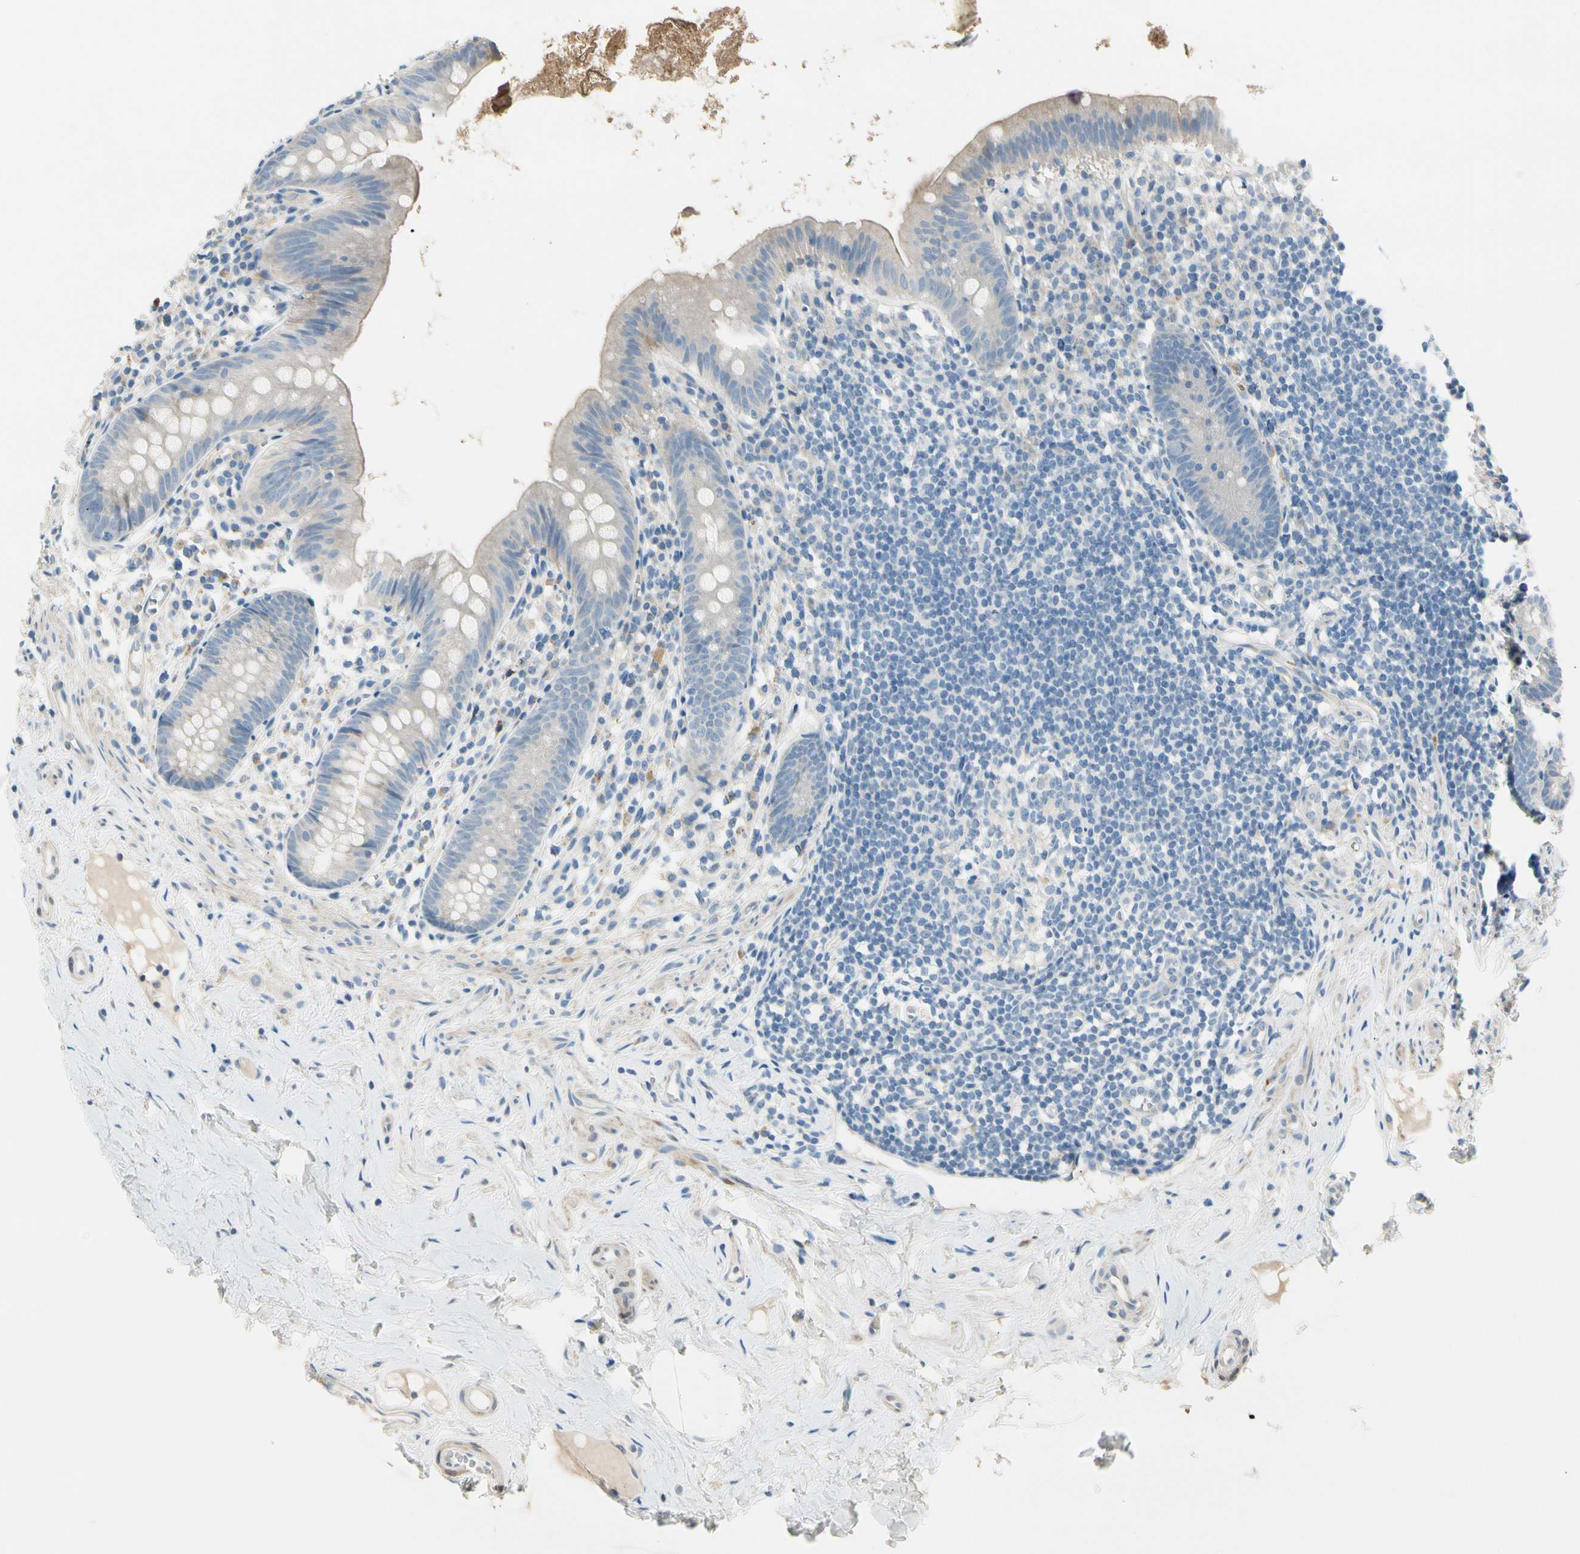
{"staining": {"intensity": "weak", "quantity": "25%-75%", "location": "cytoplasmic/membranous"}, "tissue": "appendix", "cell_type": "Glandular cells", "image_type": "normal", "snomed": [{"axis": "morphology", "description": "Normal tissue, NOS"}, {"axis": "topography", "description": "Appendix"}], "caption": "This histopathology image exhibits IHC staining of normal human appendix, with low weak cytoplasmic/membranous staining in approximately 25%-75% of glandular cells.", "gene": "ADGRA3", "patient": {"sex": "male", "age": 52}}